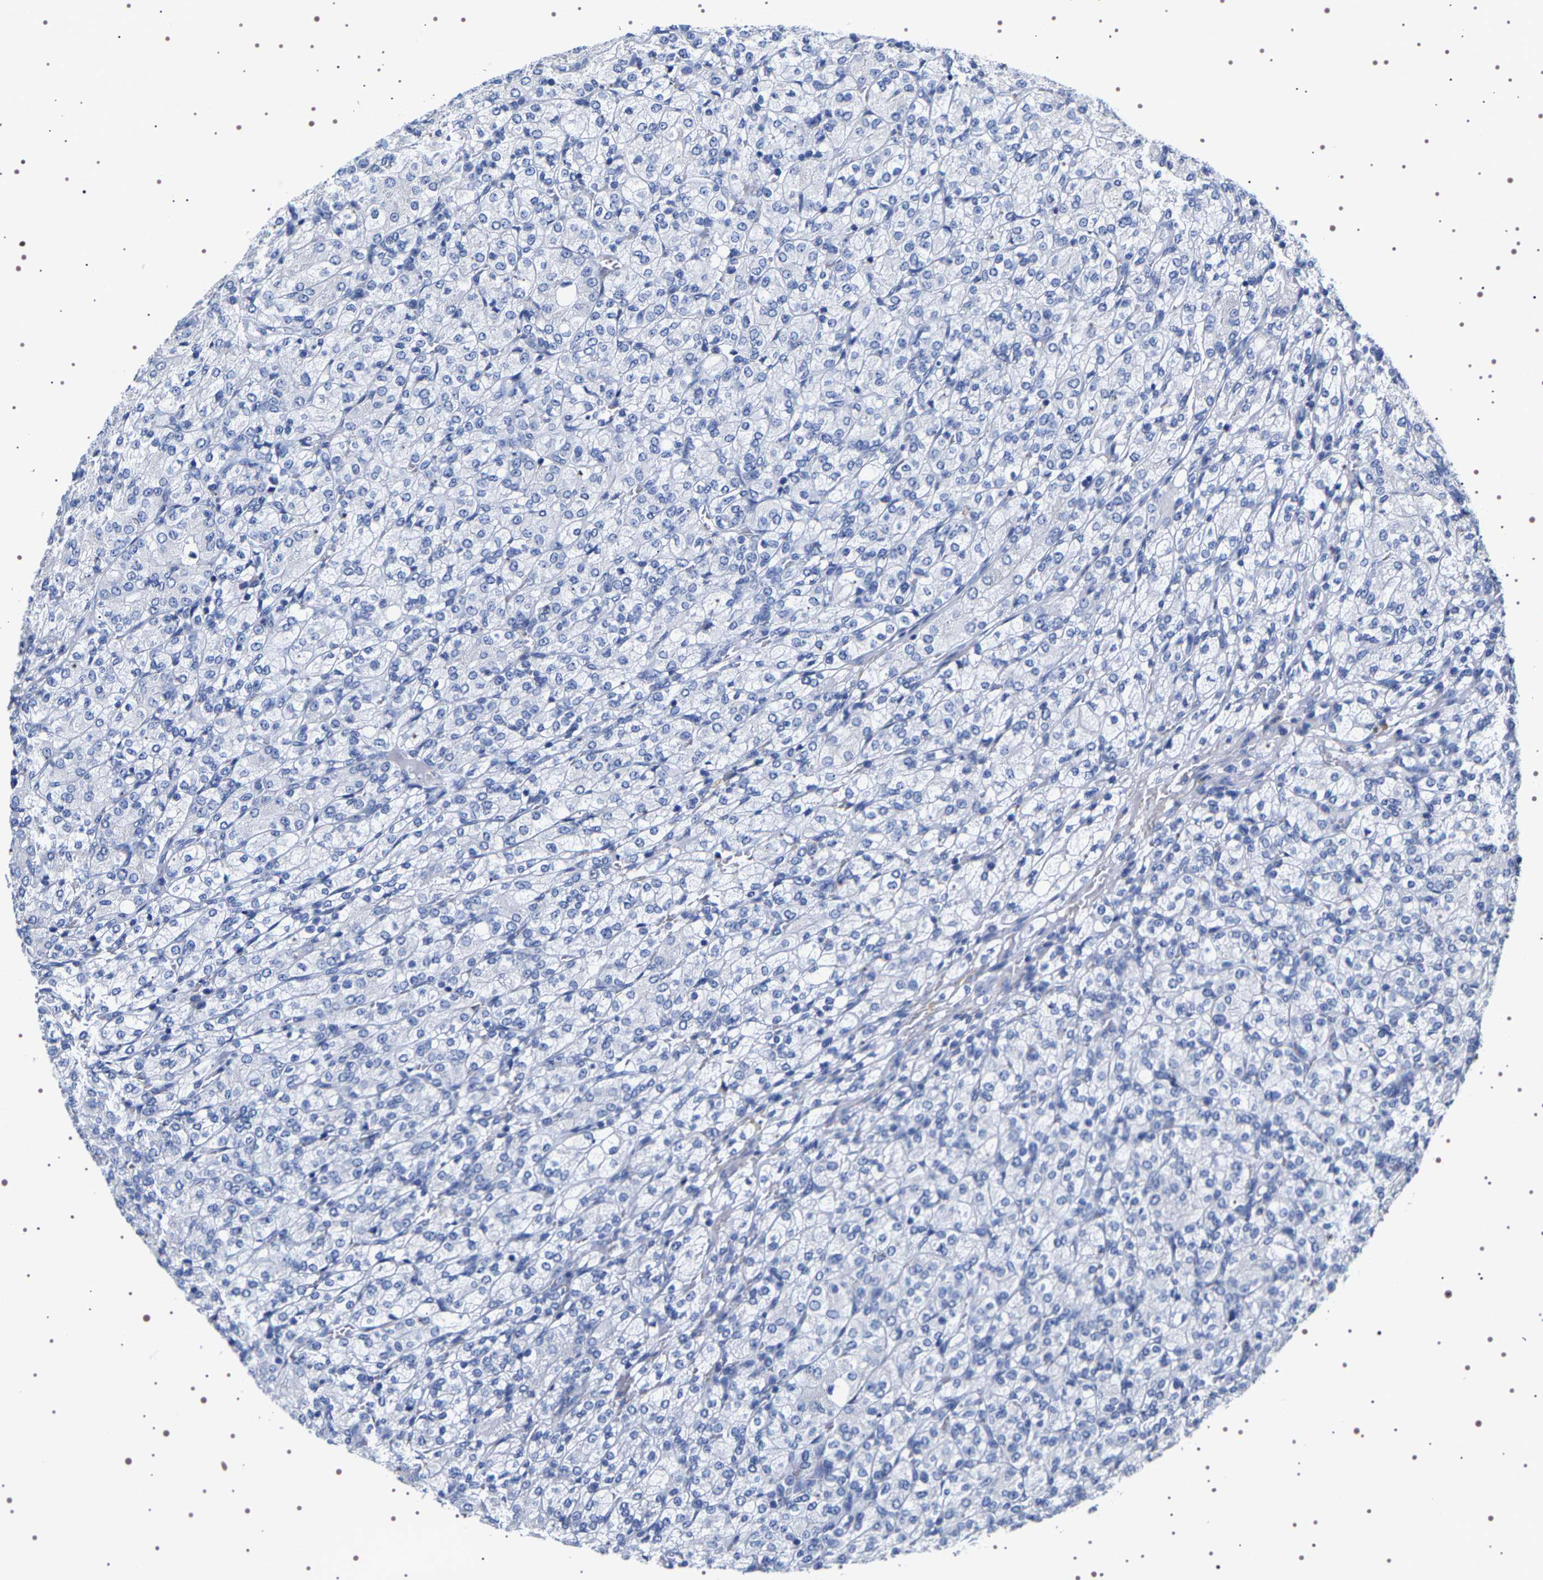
{"staining": {"intensity": "negative", "quantity": "none", "location": "none"}, "tissue": "renal cancer", "cell_type": "Tumor cells", "image_type": "cancer", "snomed": [{"axis": "morphology", "description": "Adenocarcinoma, NOS"}, {"axis": "topography", "description": "Kidney"}], "caption": "There is no significant positivity in tumor cells of renal cancer.", "gene": "UBQLN3", "patient": {"sex": "male", "age": 77}}